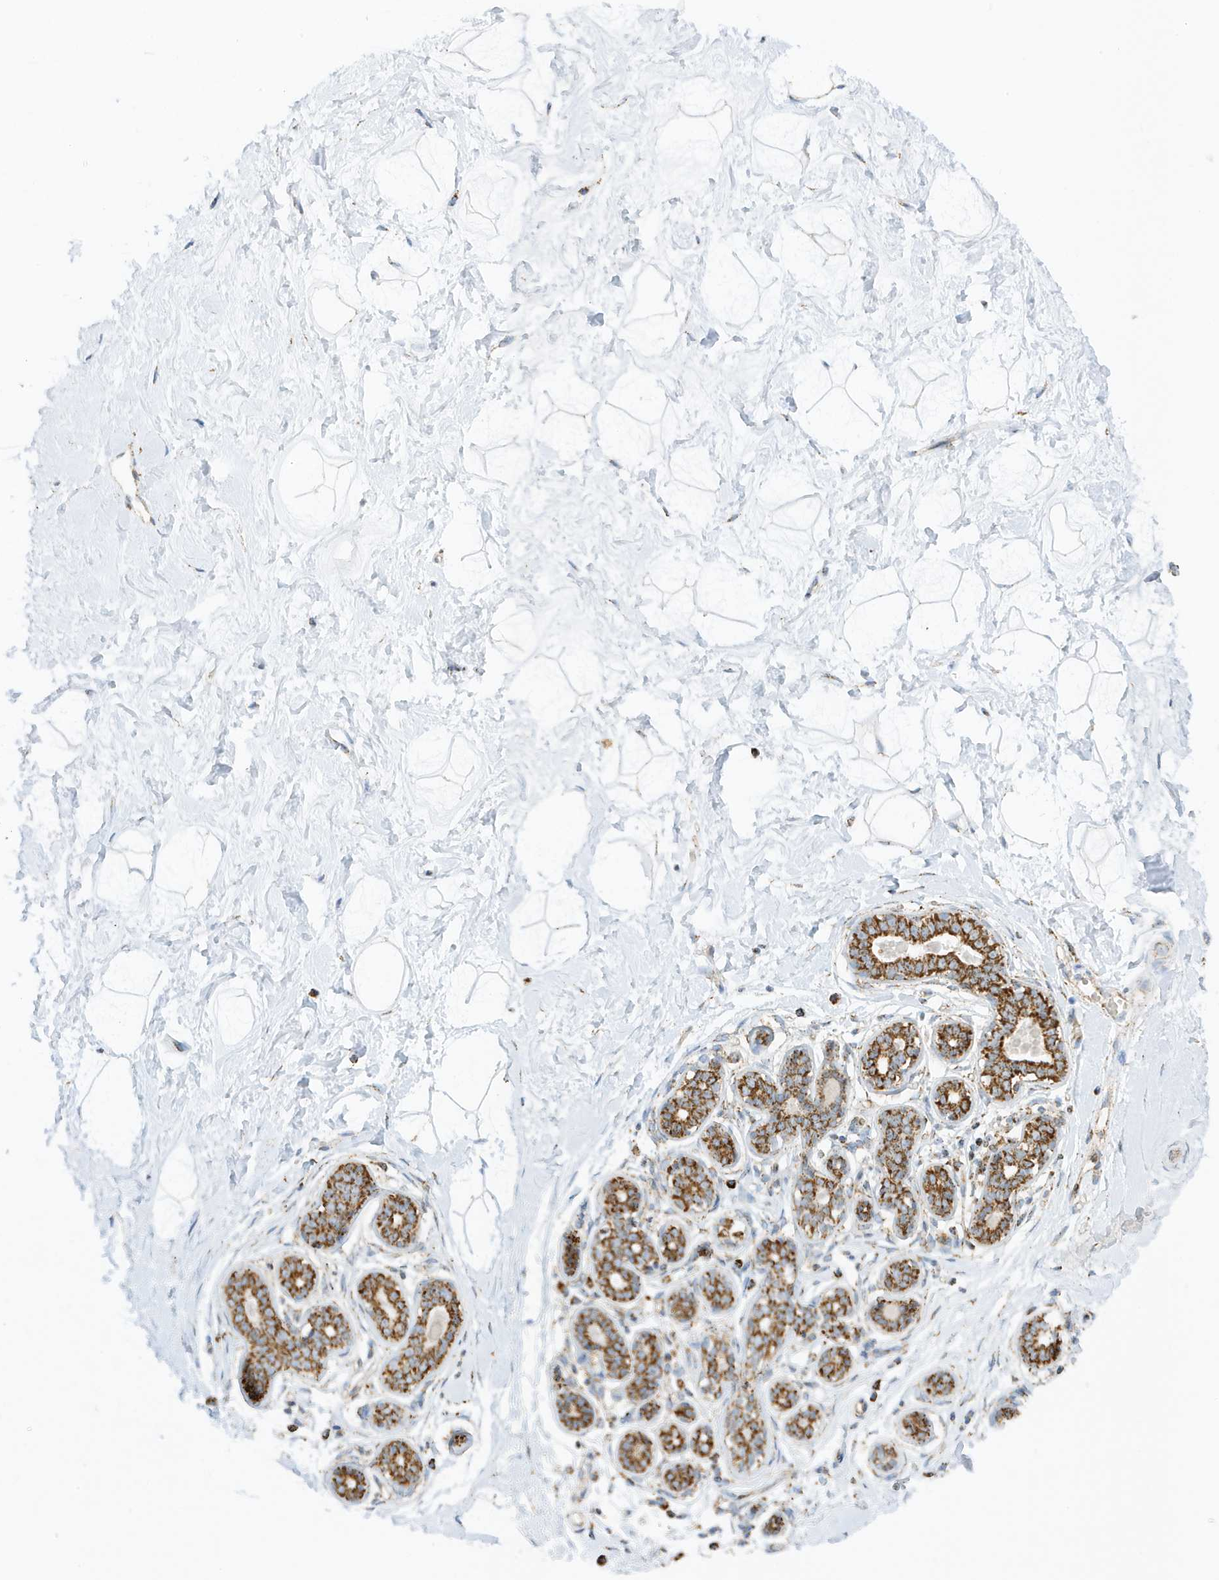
{"staining": {"intensity": "moderate", "quantity": "25%-75%", "location": "cytoplasmic/membranous"}, "tissue": "breast", "cell_type": "Adipocytes", "image_type": "normal", "snomed": [{"axis": "morphology", "description": "Normal tissue, NOS"}, {"axis": "morphology", "description": "Adenoma, NOS"}, {"axis": "topography", "description": "Breast"}], "caption": "Breast stained for a protein (brown) shows moderate cytoplasmic/membranous positive expression in approximately 25%-75% of adipocytes.", "gene": "ATP5ME", "patient": {"sex": "female", "age": 23}}